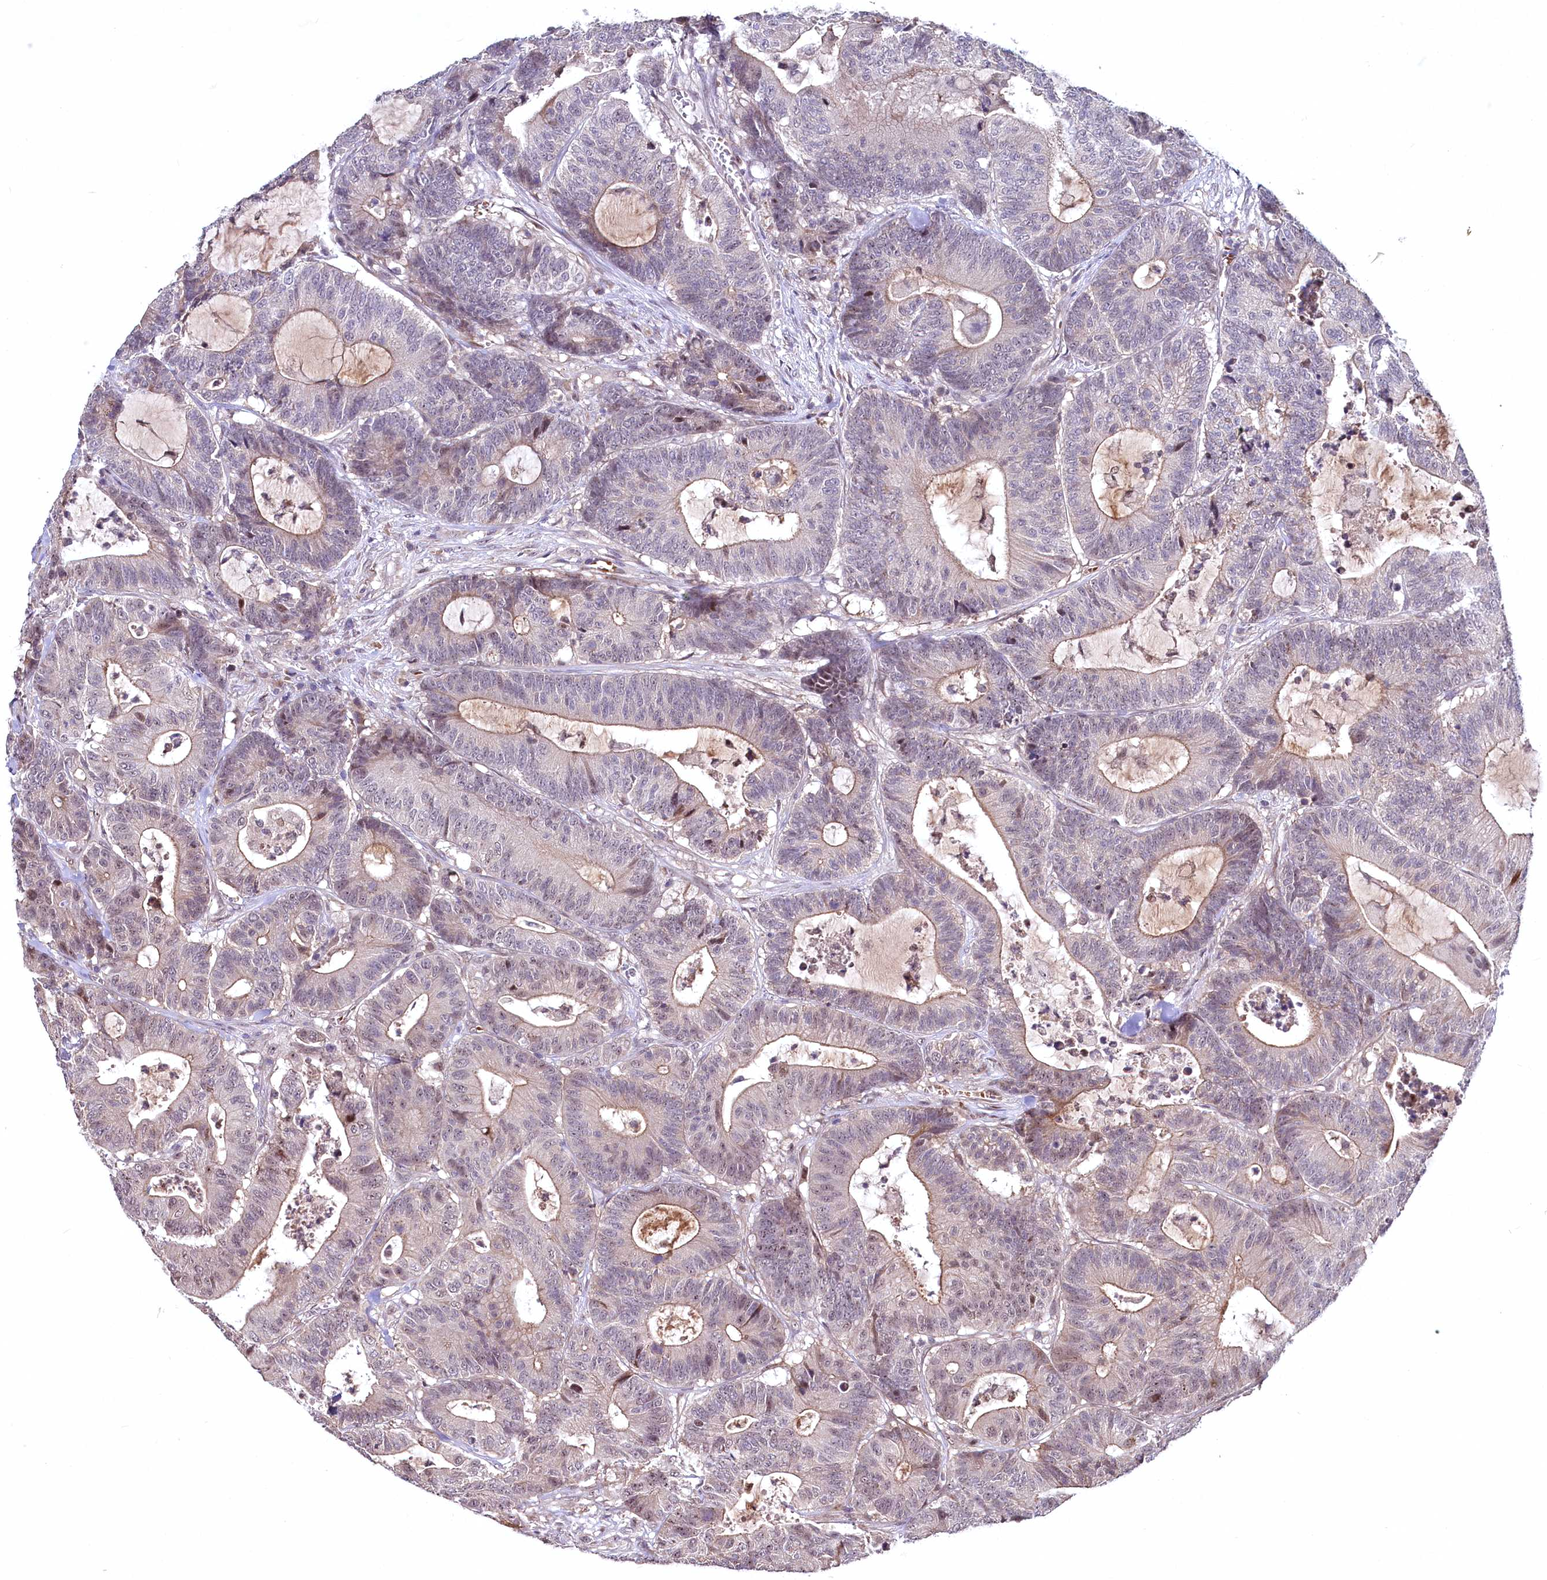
{"staining": {"intensity": "moderate", "quantity": "<25%", "location": "cytoplasmic/membranous,nuclear"}, "tissue": "colorectal cancer", "cell_type": "Tumor cells", "image_type": "cancer", "snomed": [{"axis": "morphology", "description": "Adenocarcinoma, NOS"}, {"axis": "topography", "description": "Colon"}], "caption": "Brown immunohistochemical staining in colorectal cancer exhibits moderate cytoplasmic/membranous and nuclear expression in approximately <25% of tumor cells.", "gene": "N4BP2L1", "patient": {"sex": "female", "age": 84}}